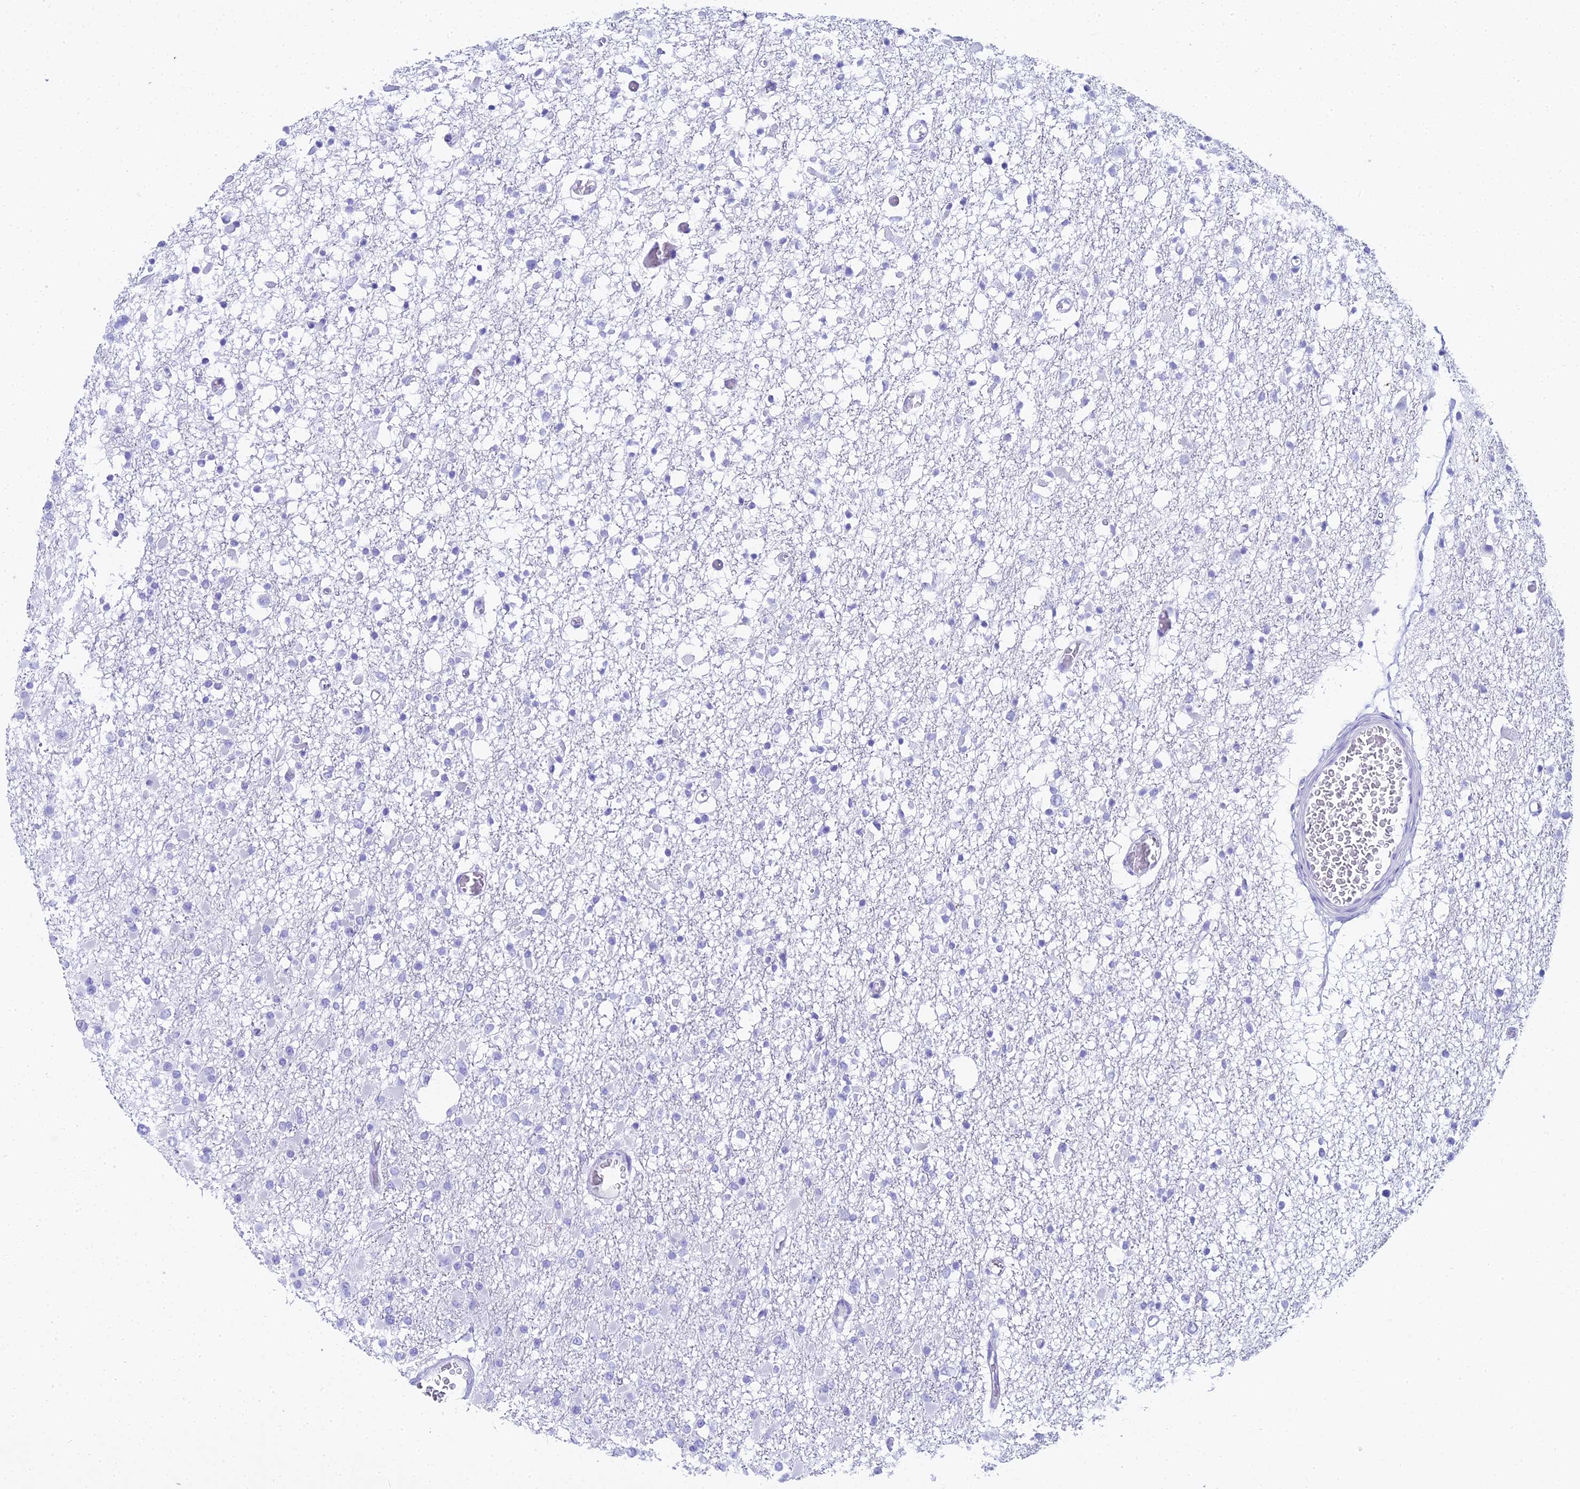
{"staining": {"intensity": "negative", "quantity": "none", "location": "none"}, "tissue": "glioma", "cell_type": "Tumor cells", "image_type": "cancer", "snomed": [{"axis": "morphology", "description": "Glioma, malignant, Low grade"}, {"axis": "topography", "description": "Brain"}], "caption": "The histopathology image reveals no significant staining in tumor cells of malignant low-grade glioma.", "gene": "CGB2", "patient": {"sex": "female", "age": 22}}